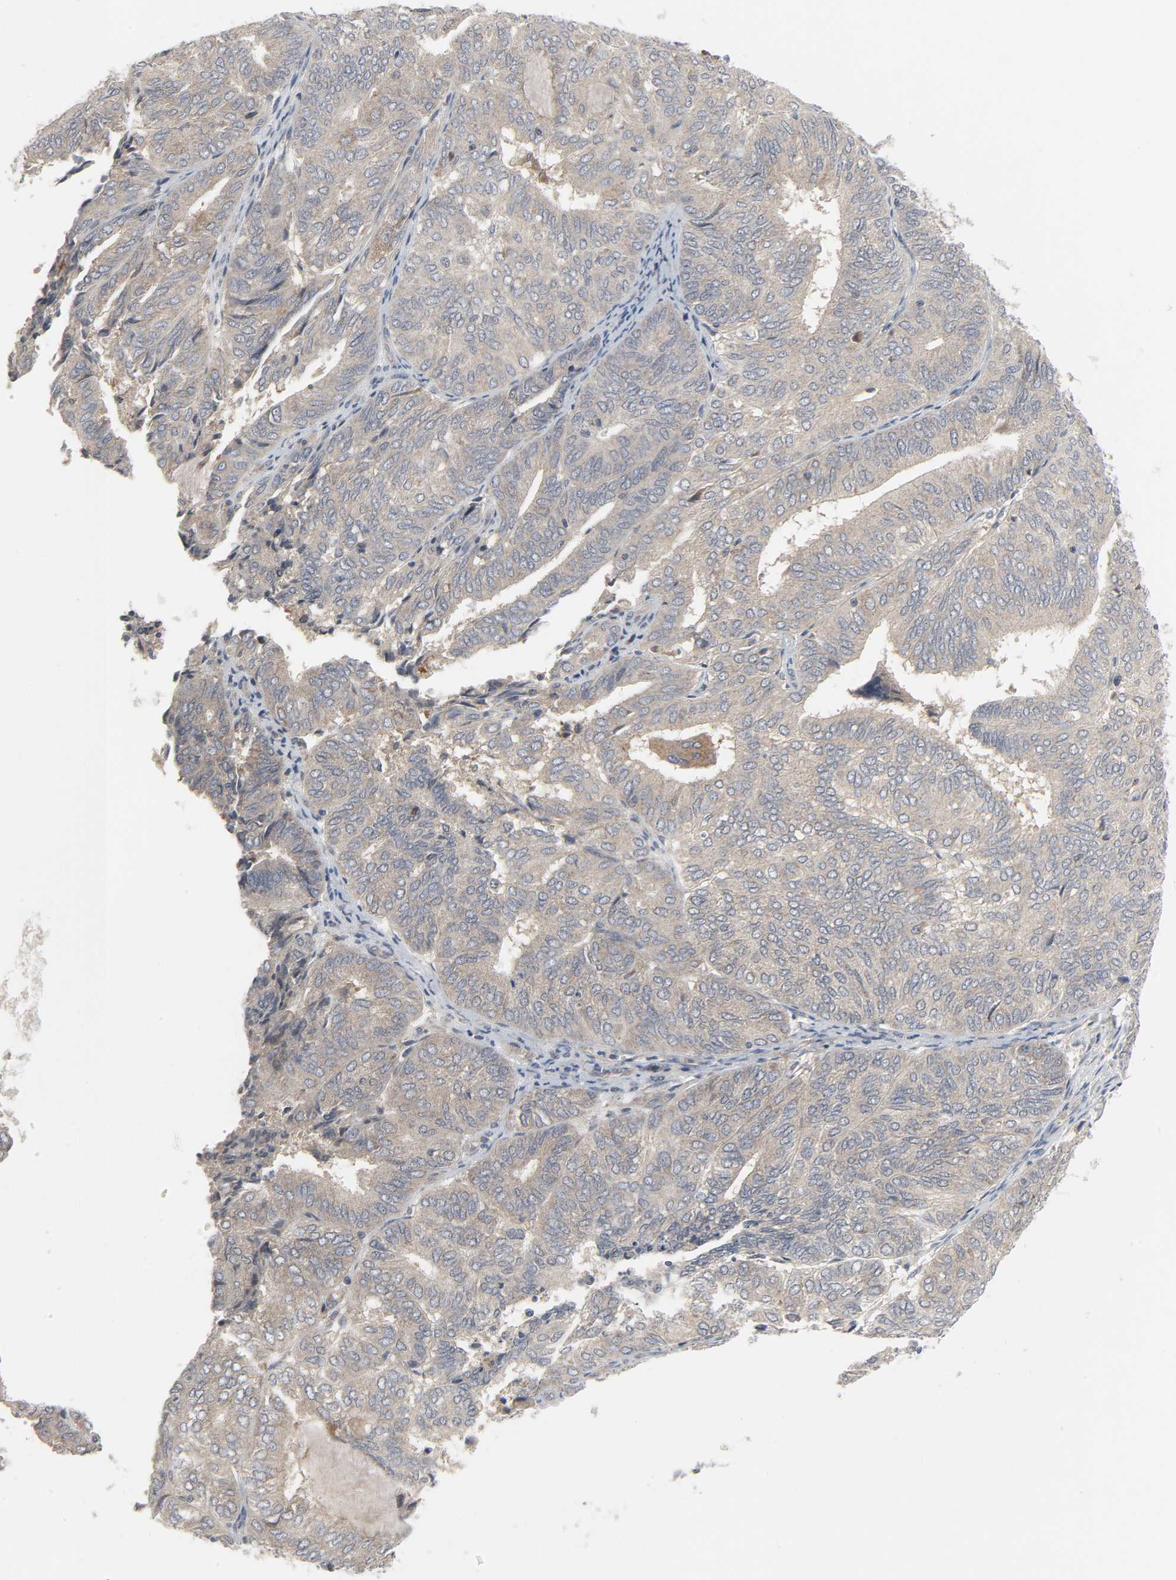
{"staining": {"intensity": "moderate", "quantity": ">75%", "location": "cytoplasmic/membranous"}, "tissue": "endometrial cancer", "cell_type": "Tumor cells", "image_type": "cancer", "snomed": [{"axis": "morphology", "description": "Adenocarcinoma, NOS"}, {"axis": "topography", "description": "Uterus"}], "caption": "Protein staining reveals moderate cytoplasmic/membranous positivity in about >75% of tumor cells in adenocarcinoma (endometrial).", "gene": "CLIP1", "patient": {"sex": "female", "age": 60}}